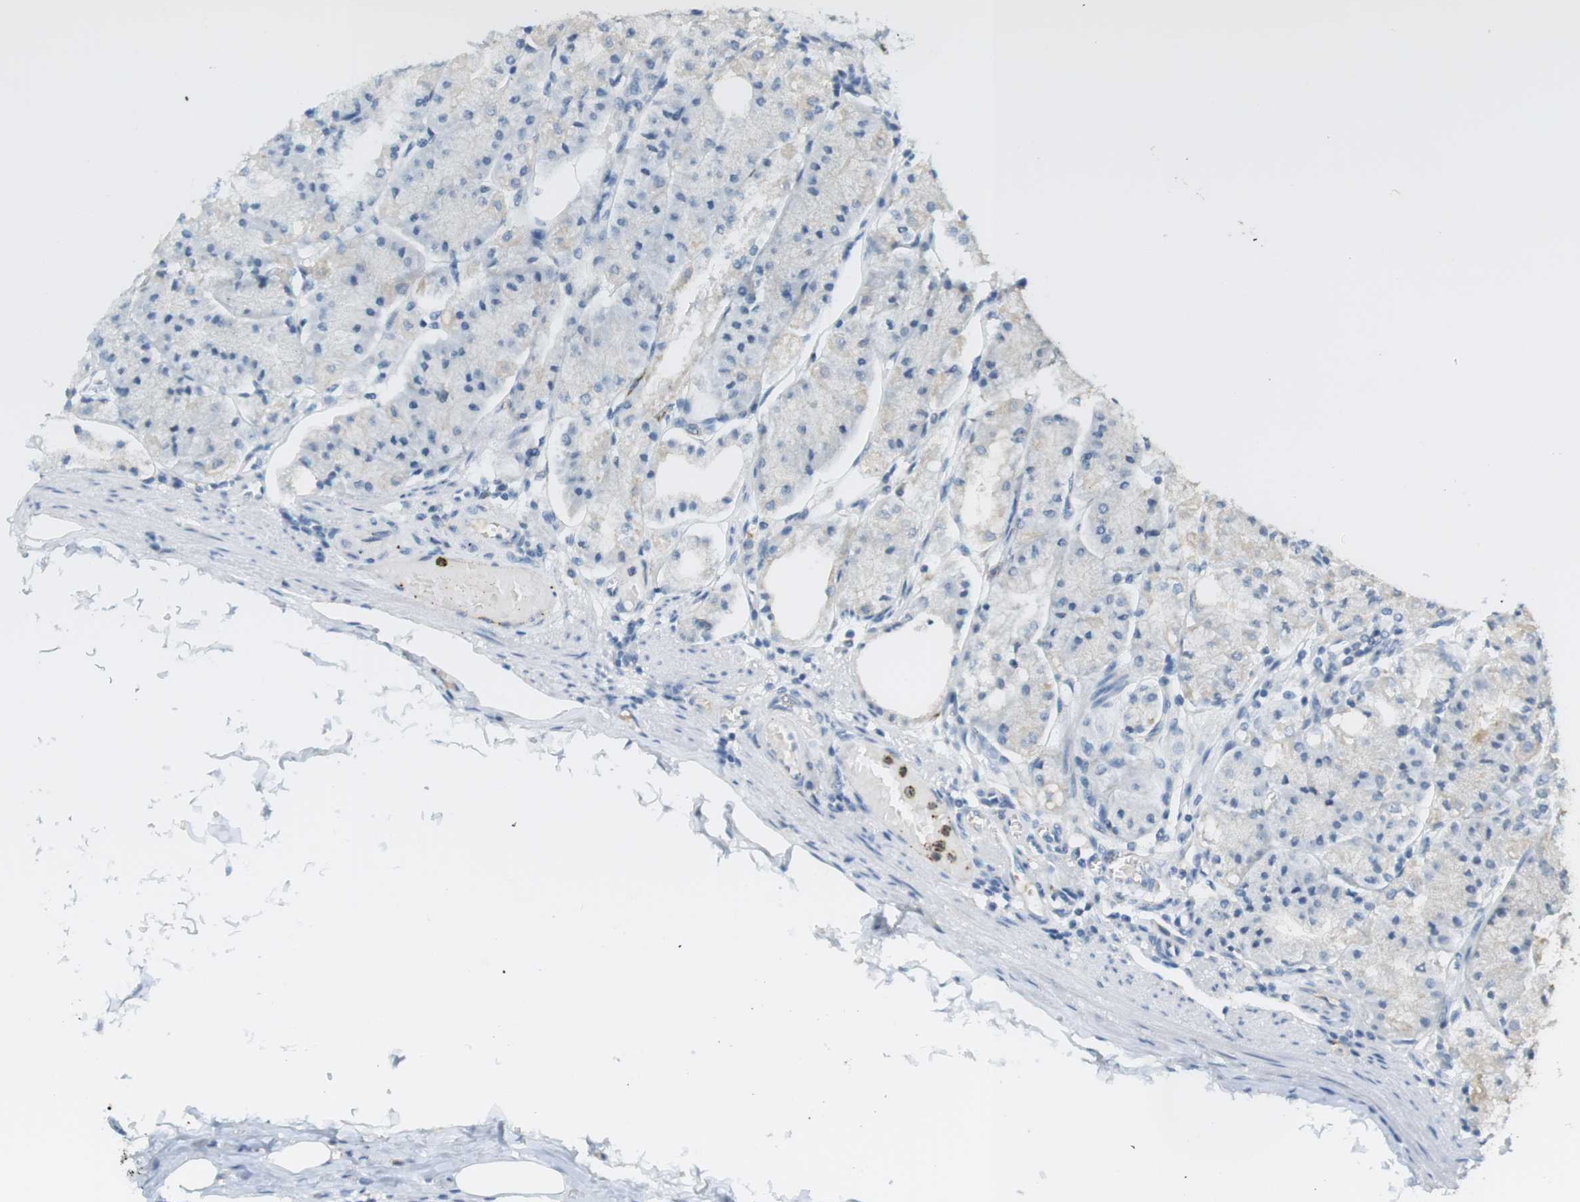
{"staining": {"intensity": "negative", "quantity": "none", "location": "none"}, "tissue": "stomach", "cell_type": "Glandular cells", "image_type": "normal", "snomed": [{"axis": "morphology", "description": "Normal tissue, NOS"}, {"axis": "topography", "description": "Stomach, lower"}], "caption": "Glandular cells are negative for protein expression in benign human stomach. (DAB IHC visualized using brightfield microscopy, high magnification).", "gene": "F2R", "patient": {"sex": "male", "age": 71}}